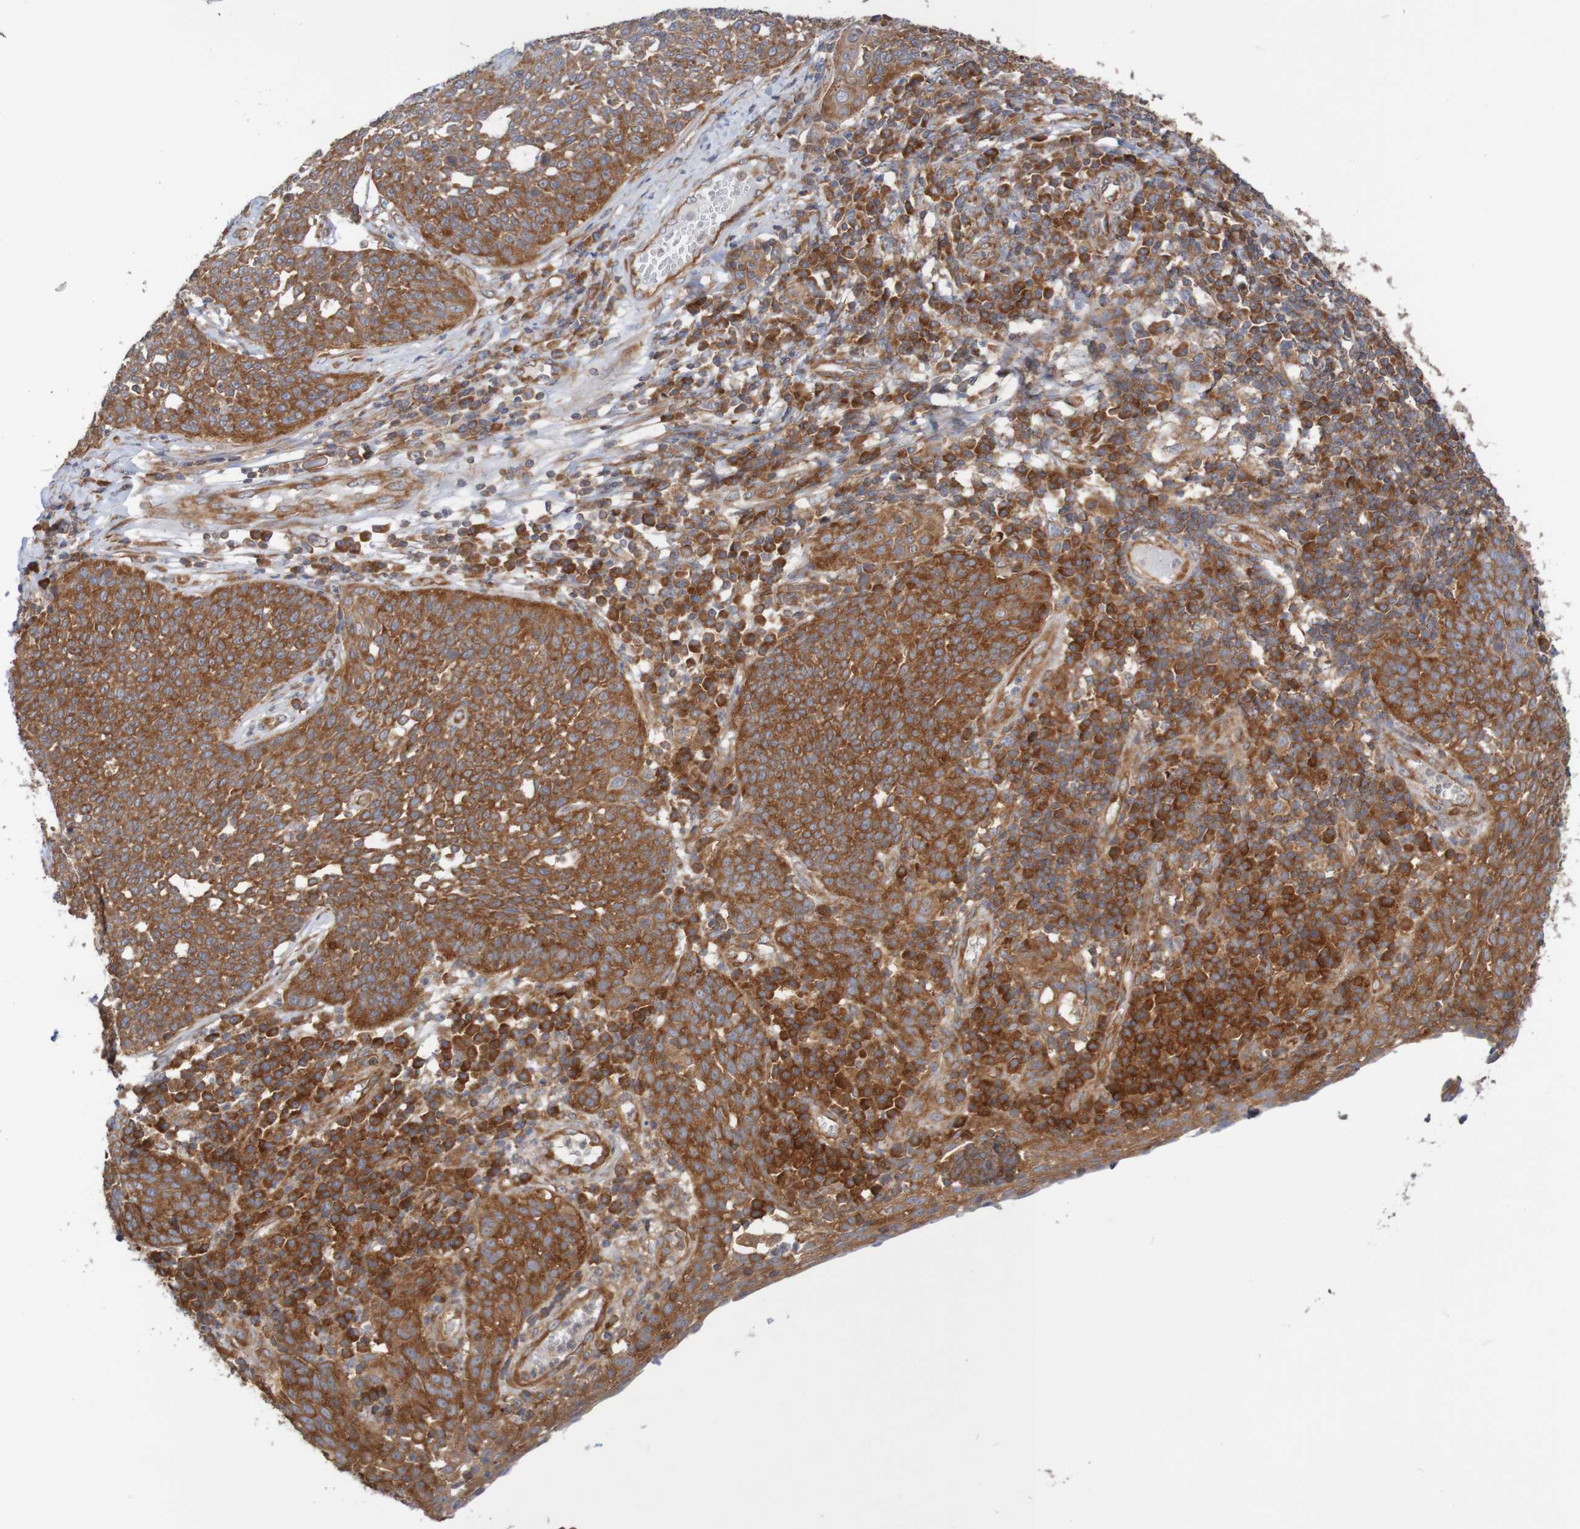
{"staining": {"intensity": "strong", "quantity": ">75%", "location": "cytoplasmic/membranous"}, "tissue": "cervical cancer", "cell_type": "Tumor cells", "image_type": "cancer", "snomed": [{"axis": "morphology", "description": "Squamous cell carcinoma, NOS"}, {"axis": "topography", "description": "Cervix"}], "caption": "Immunohistochemistry (IHC) (DAB) staining of cervical cancer (squamous cell carcinoma) displays strong cytoplasmic/membranous protein expression in about >75% of tumor cells.", "gene": "LRRC47", "patient": {"sex": "female", "age": 34}}